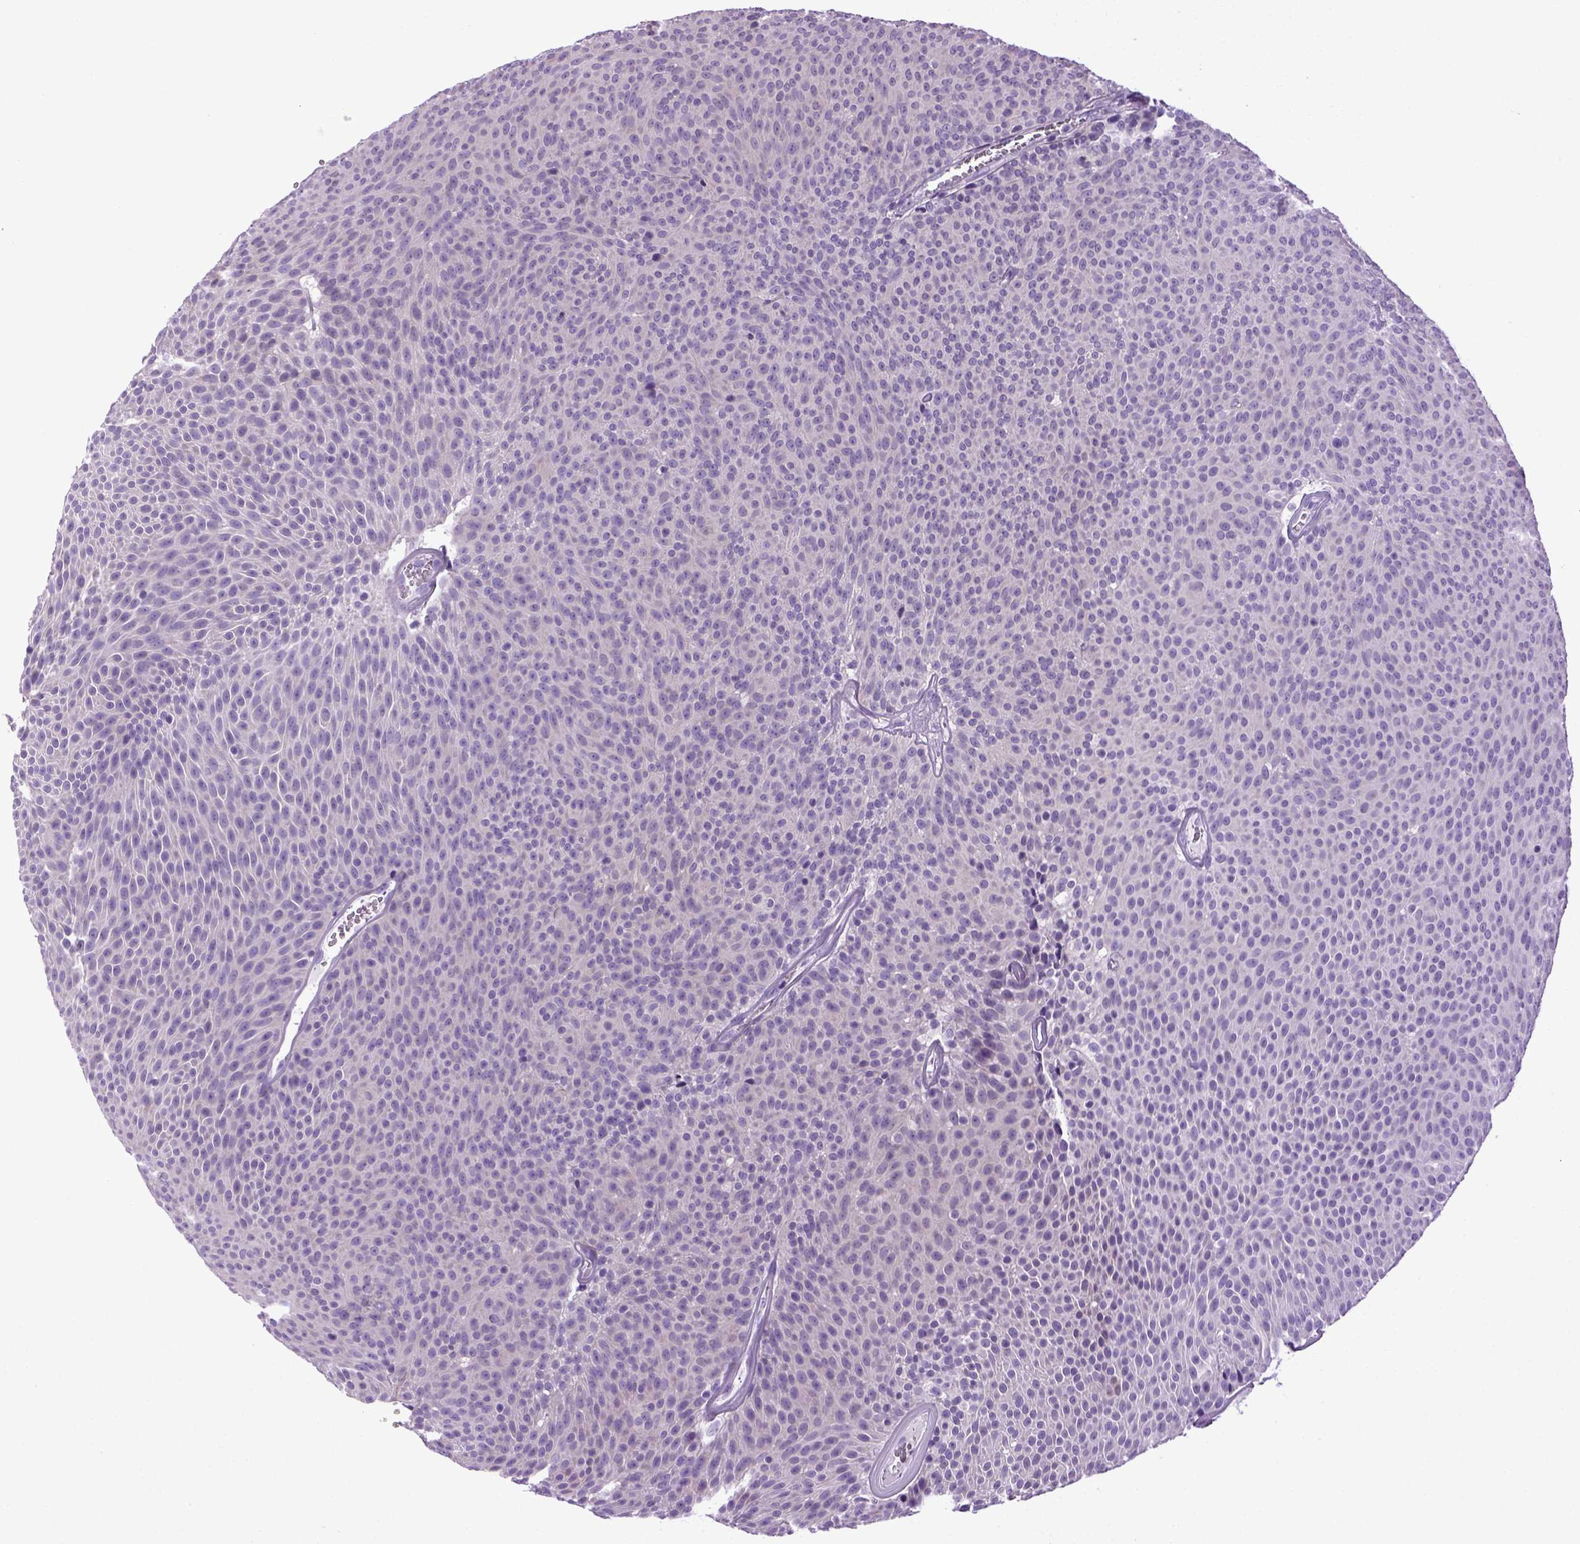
{"staining": {"intensity": "negative", "quantity": "none", "location": "none"}, "tissue": "urothelial cancer", "cell_type": "Tumor cells", "image_type": "cancer", "snomed": [{"axis": "morphology", "description": "Urothelial carcinoma, Low grade"}, {"axis": "topography", "description": "Urinary bladder"}], "caption": "Micrograph shows no significant protein expression in tumor cells of urothelial carcinoma (low-grade). The staining was performed using DAB (3,3'-diaminobenzidine) to visualize the protein expression in brown, while the nuclei were stained in blue with hematoxylin (Magnification: 20x).", "gene": "HMCN2", "patient": {"sex": "male", "age": 77}}